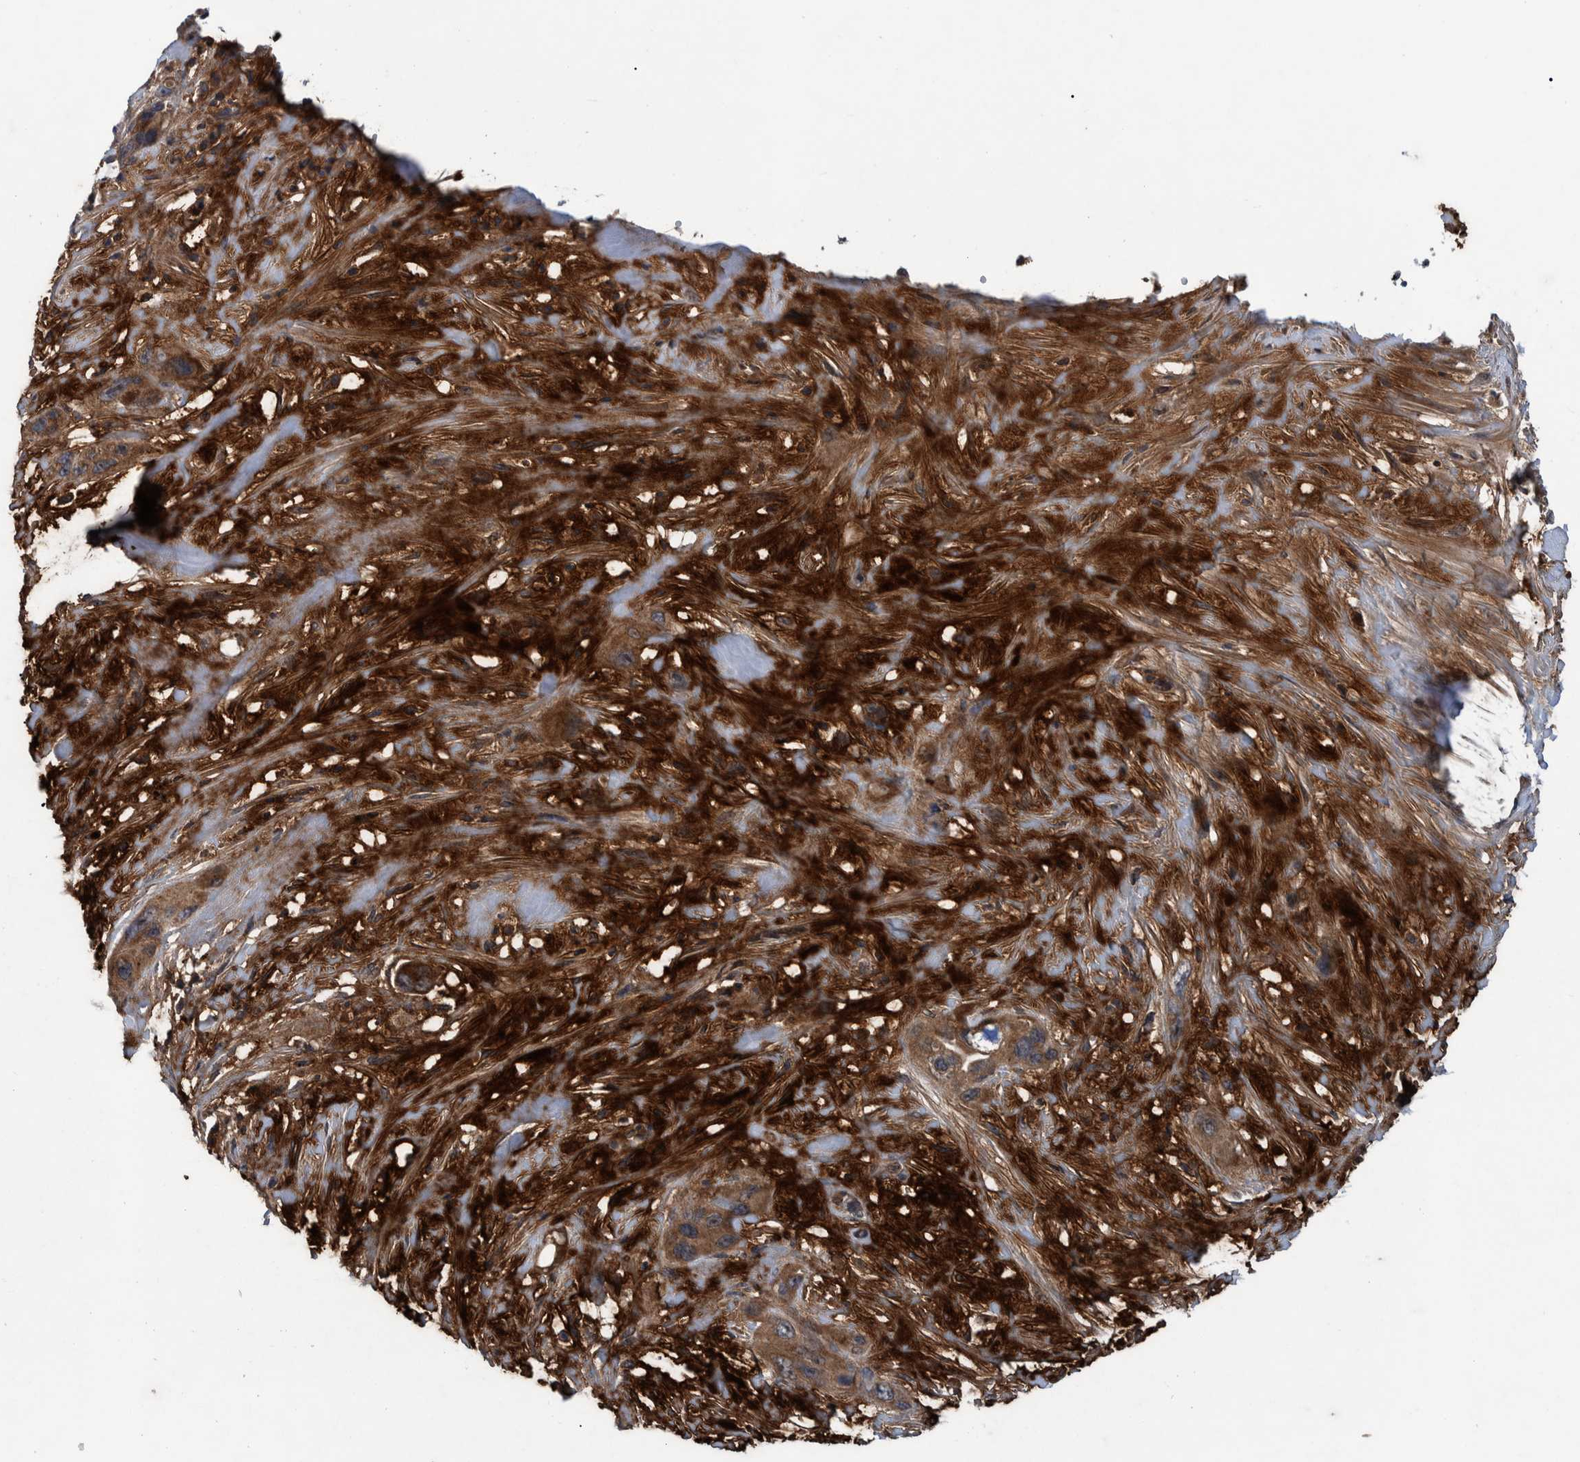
{"staining": {"intensity": "moderate", "quantity": ">75%", "location": "cytoplasmic/membranous"}, "tissue": "pancreatic cancer", "cell_type": "Tumor cells", "image_type": "cancer", "snomed": [{"axis": "morphology", "description": "Adenocarcinoma, NOS"}, {"axis": "topography", "description": "Pancreas"}], "caption": "Immunohistochemistry staining of adenocarcinoma (pancreatic), which demonstrates medium levels of moderate cytoplasmic/membranous expression in about >75% of tumor cells indicating moderate cytoplasmic/membranous protein expression. The staining was performed using DAB (brown) for protein detection and nuclei were counterstained in hematoxylin (blue).", "gene": "ITIH3", "patient": {"sex": "female", "age": 71}}